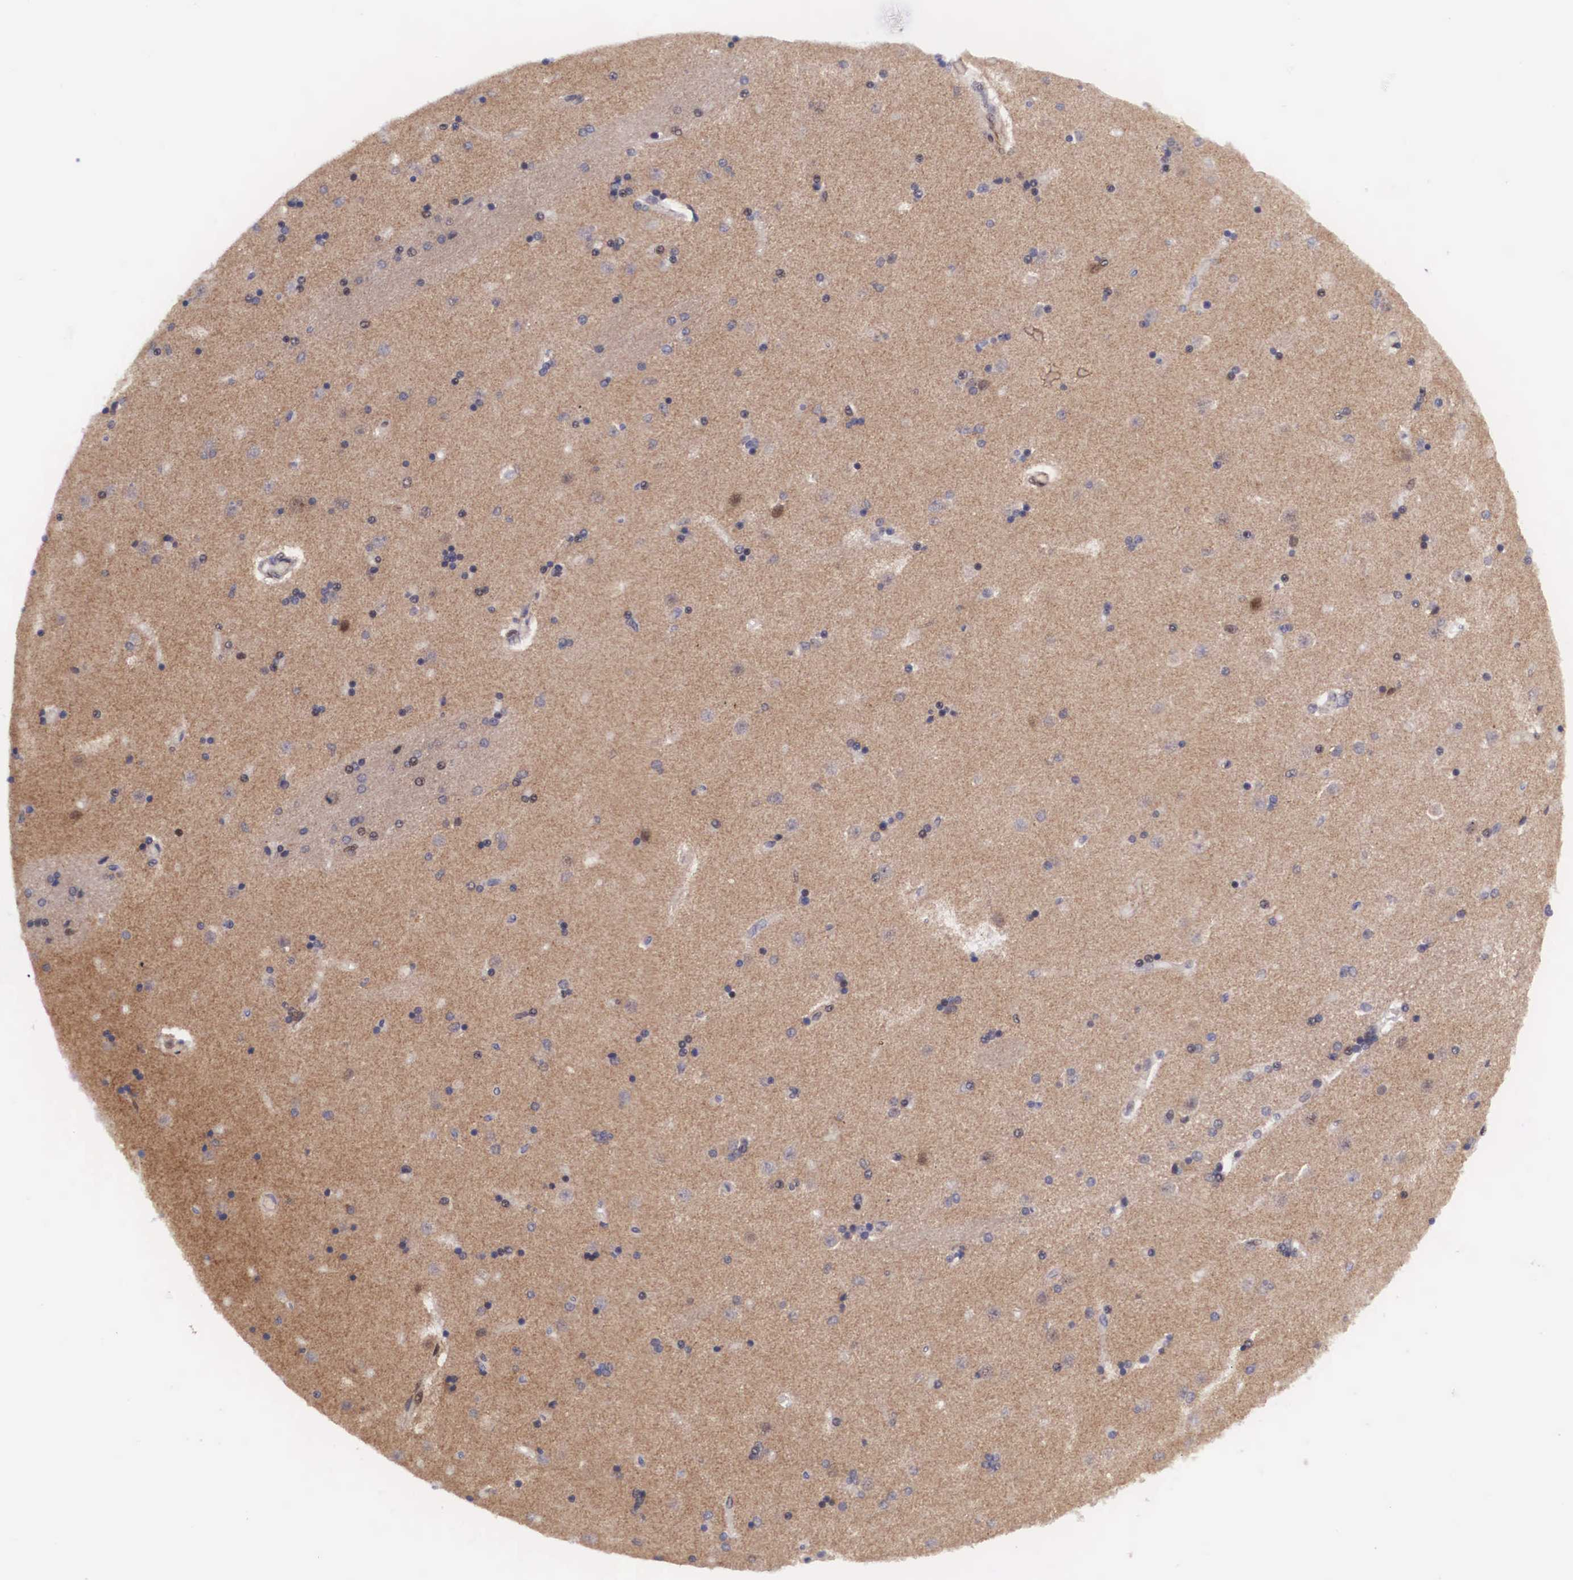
{"staining": {"intensity": "negative", "quantity": "none", "location": "none"}, "tissue": "caudate", "cell_type": "Glial cells", "image_type": "normal", "snomed": [{"axis": "morphology", "description": "Normal tissue, NOS"}, {"axis": "topography", "description": "Lateral ventricle wall"}], "caption": "Immunohistochemistry of unremarkable caudate exhibits no positivity in glial cells. (Brightfield microscopy of DAB (3,3'-diaminobenzidine) immunohistochemistry (IHC) at high magnification).", "gene": "EMID1", "patient": {"sex": "female", "age": 54}}